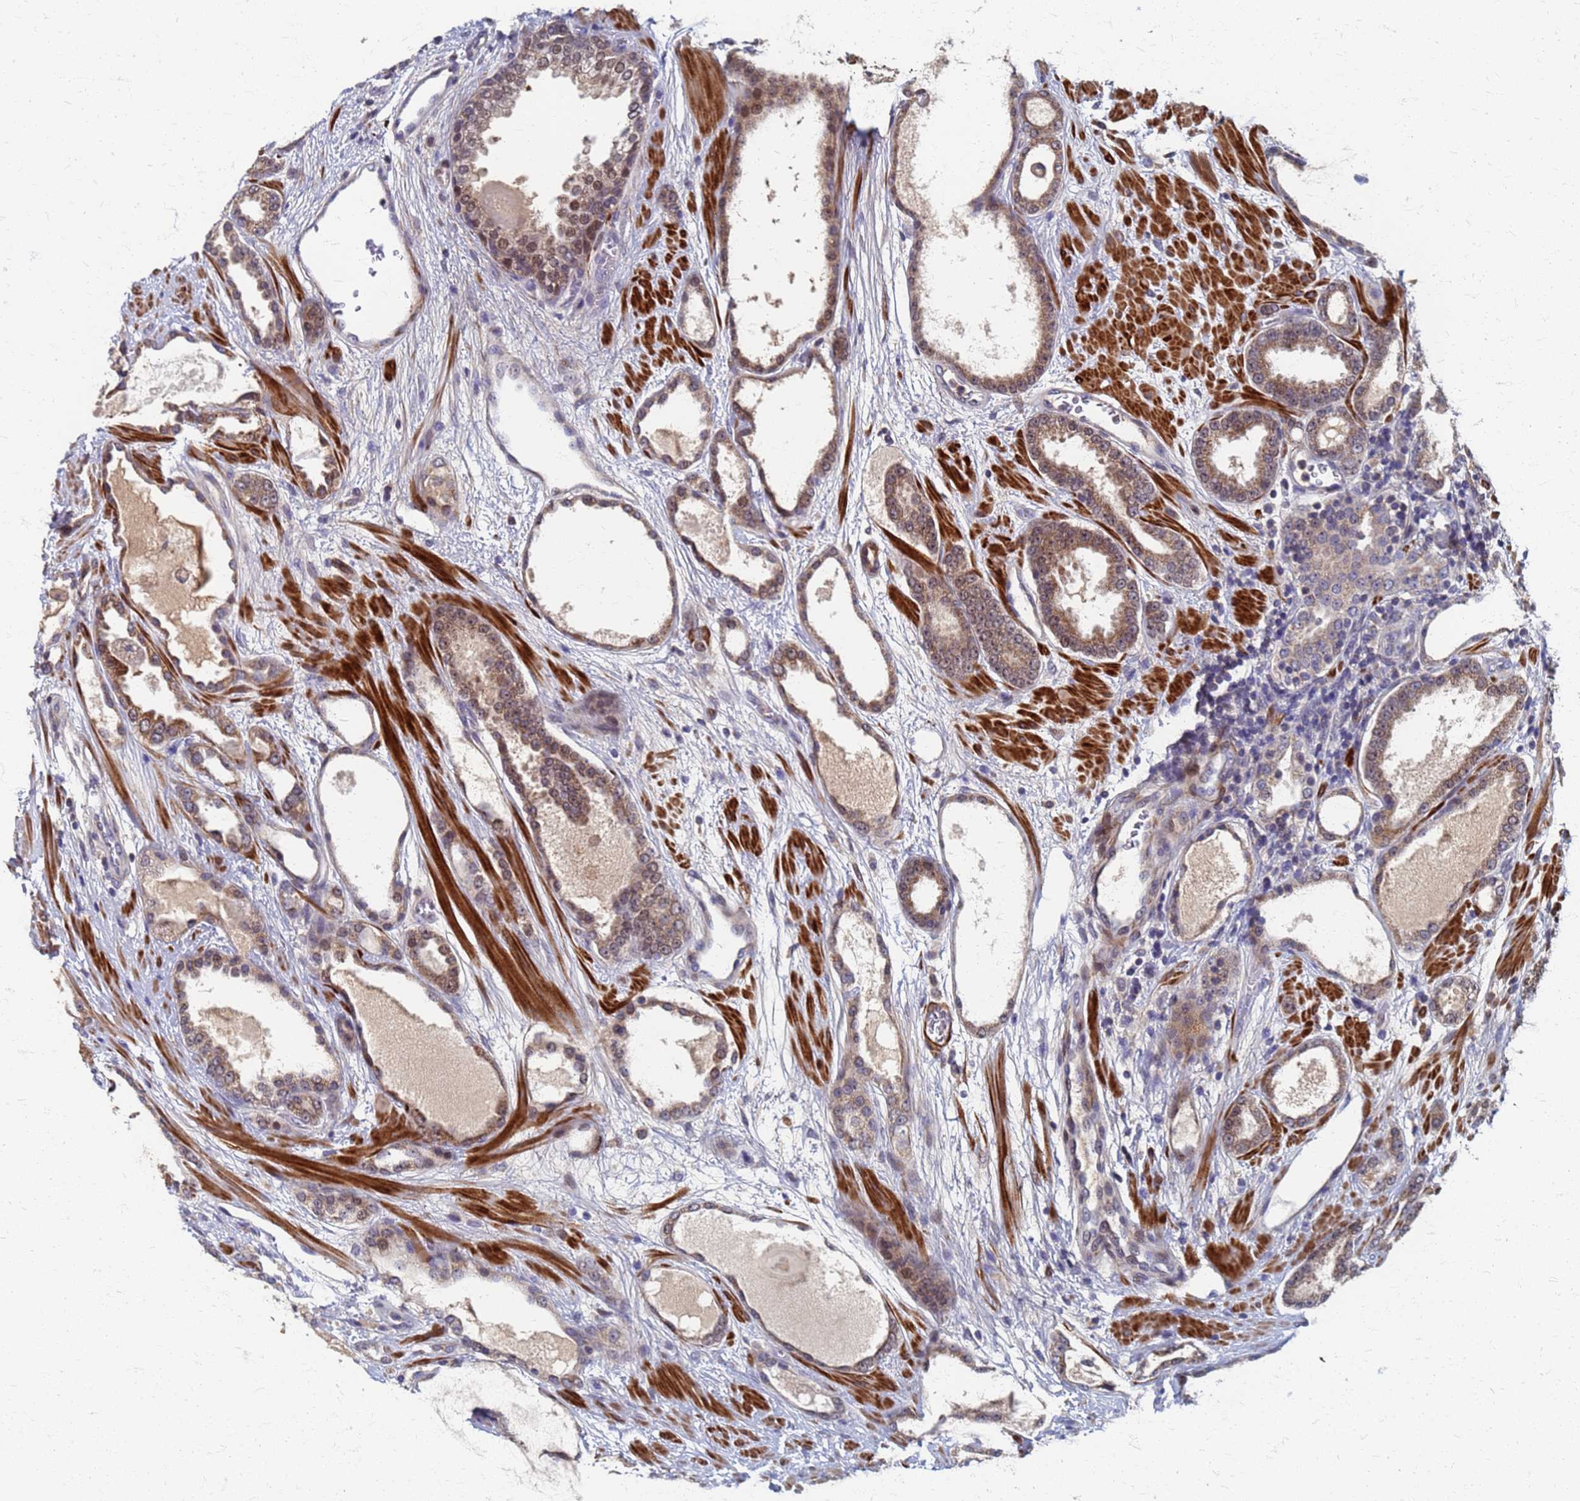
{"staining": {"intensity": "moderate", "quantity": ">75%", "location": "cytoplasmic/membranous,nuclear"}, "tissue": "prostate cancer", "cell_type": "Tumor cells", "image_type": "cancer", "snomed": [{"axis": "morphology", "description": "Adenocarcinoma, High grade"}, {"axis": "topography", "description": "Prostate"}], "caption": "Brown immunohistochemical staining in prostate cancer (high-grade adenocarcinoma) exhibits moderate cytoplasmic/membranous and nuclear expression in about >75% of tumor cells. The protein of interest is shown in brown color, while the nuclei are stained blue.", "gene": "ATPAF1", "patient": {"sex": "male", "age": 60}}